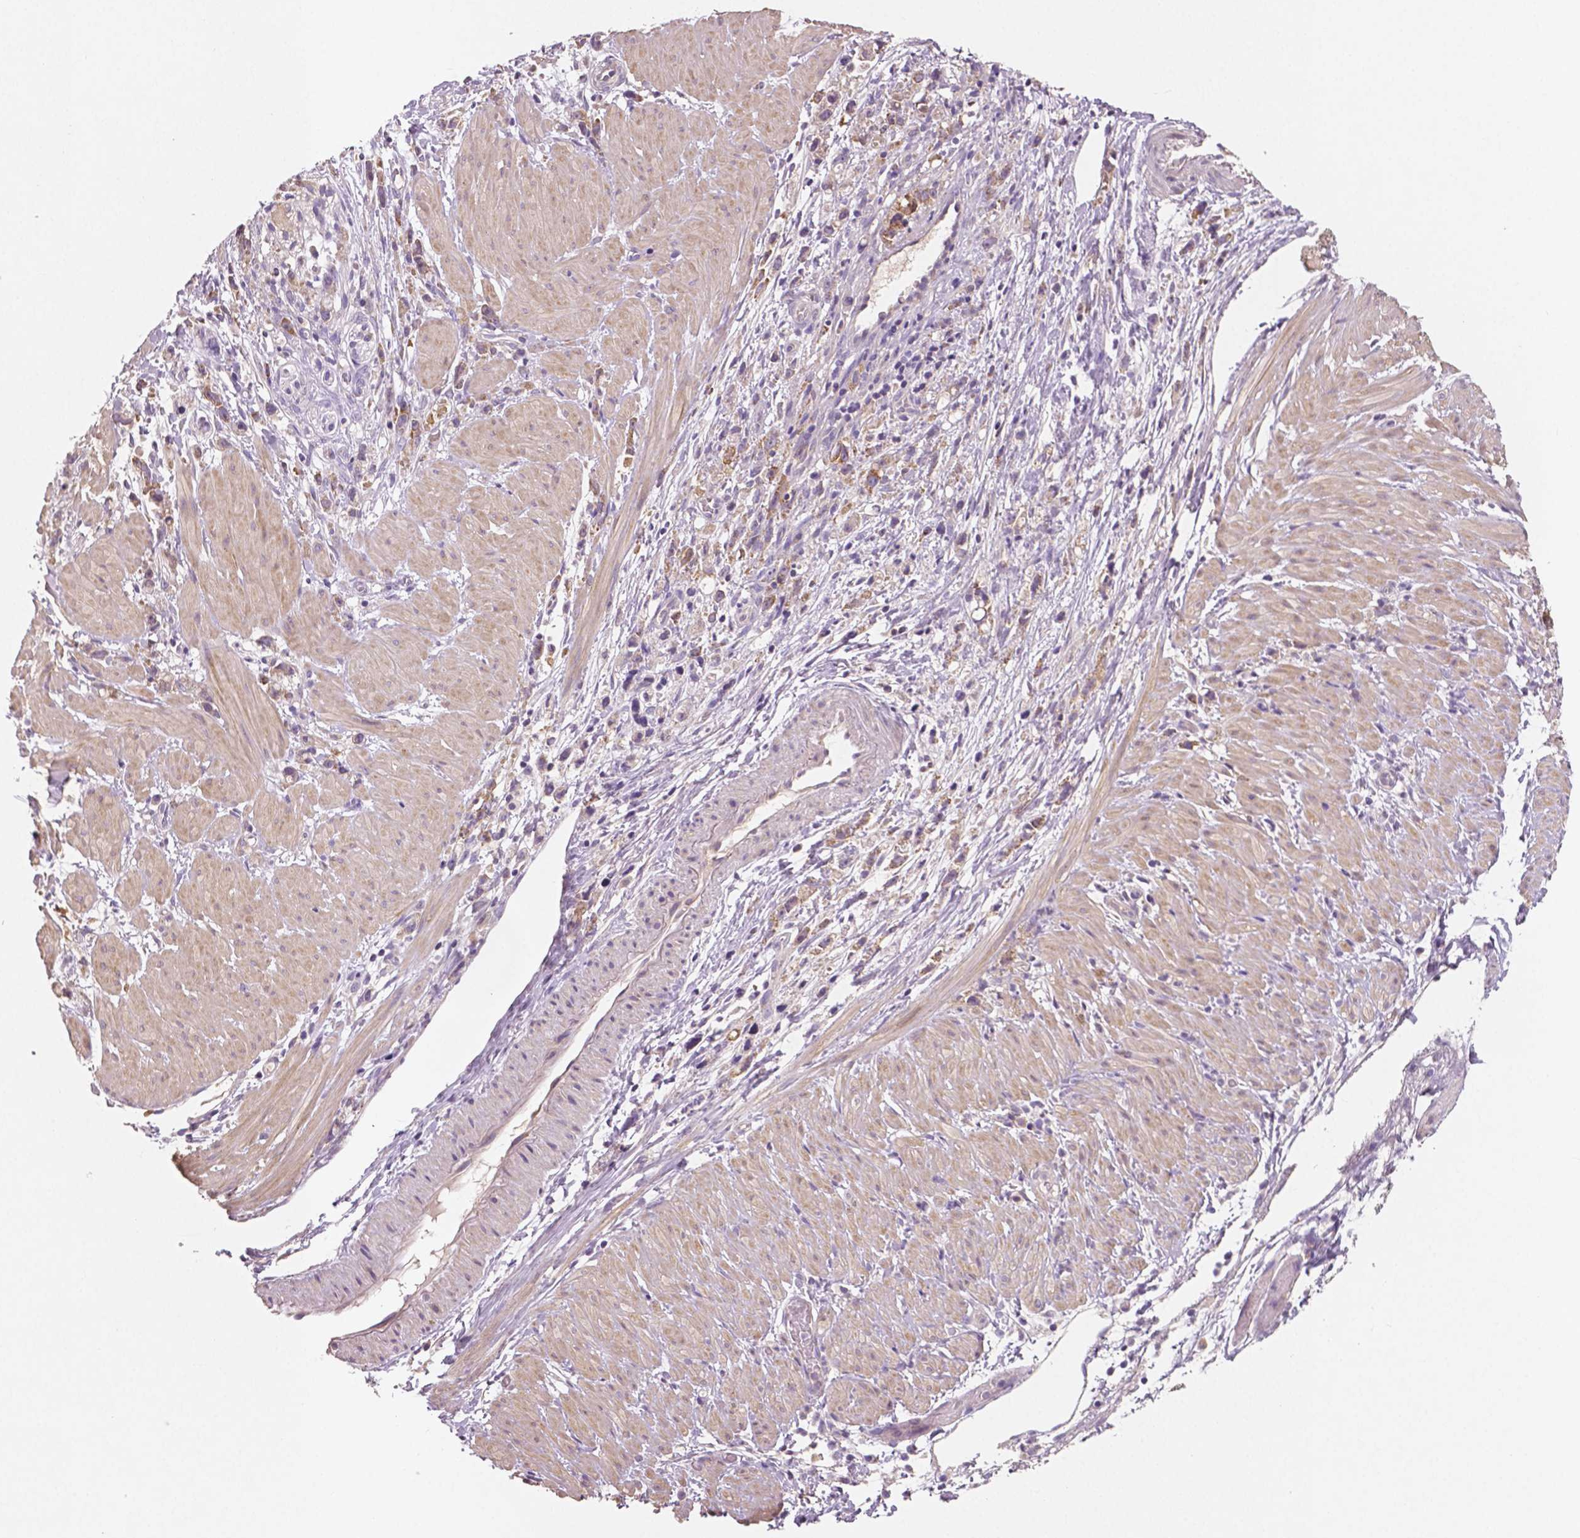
{"staining": {"intensity": "negative", "quantity": "none", "location": "none"}, "tissue": "stomach cancer", "cell_type": "Tumor cells", "image_type": "cancer", "snomed": [{"axis": "morphology", "description": "Adenocarcinoma, NOS"}, {"axis": "topography", "description": "Stomach"}], "caption": "This is an immunohistochemistry micrograph of stomach adenocarcinoma. There is no positivity in tumor cells.", "gene": "LSM14B", "patient": {"sex": "female", "age": 59}}